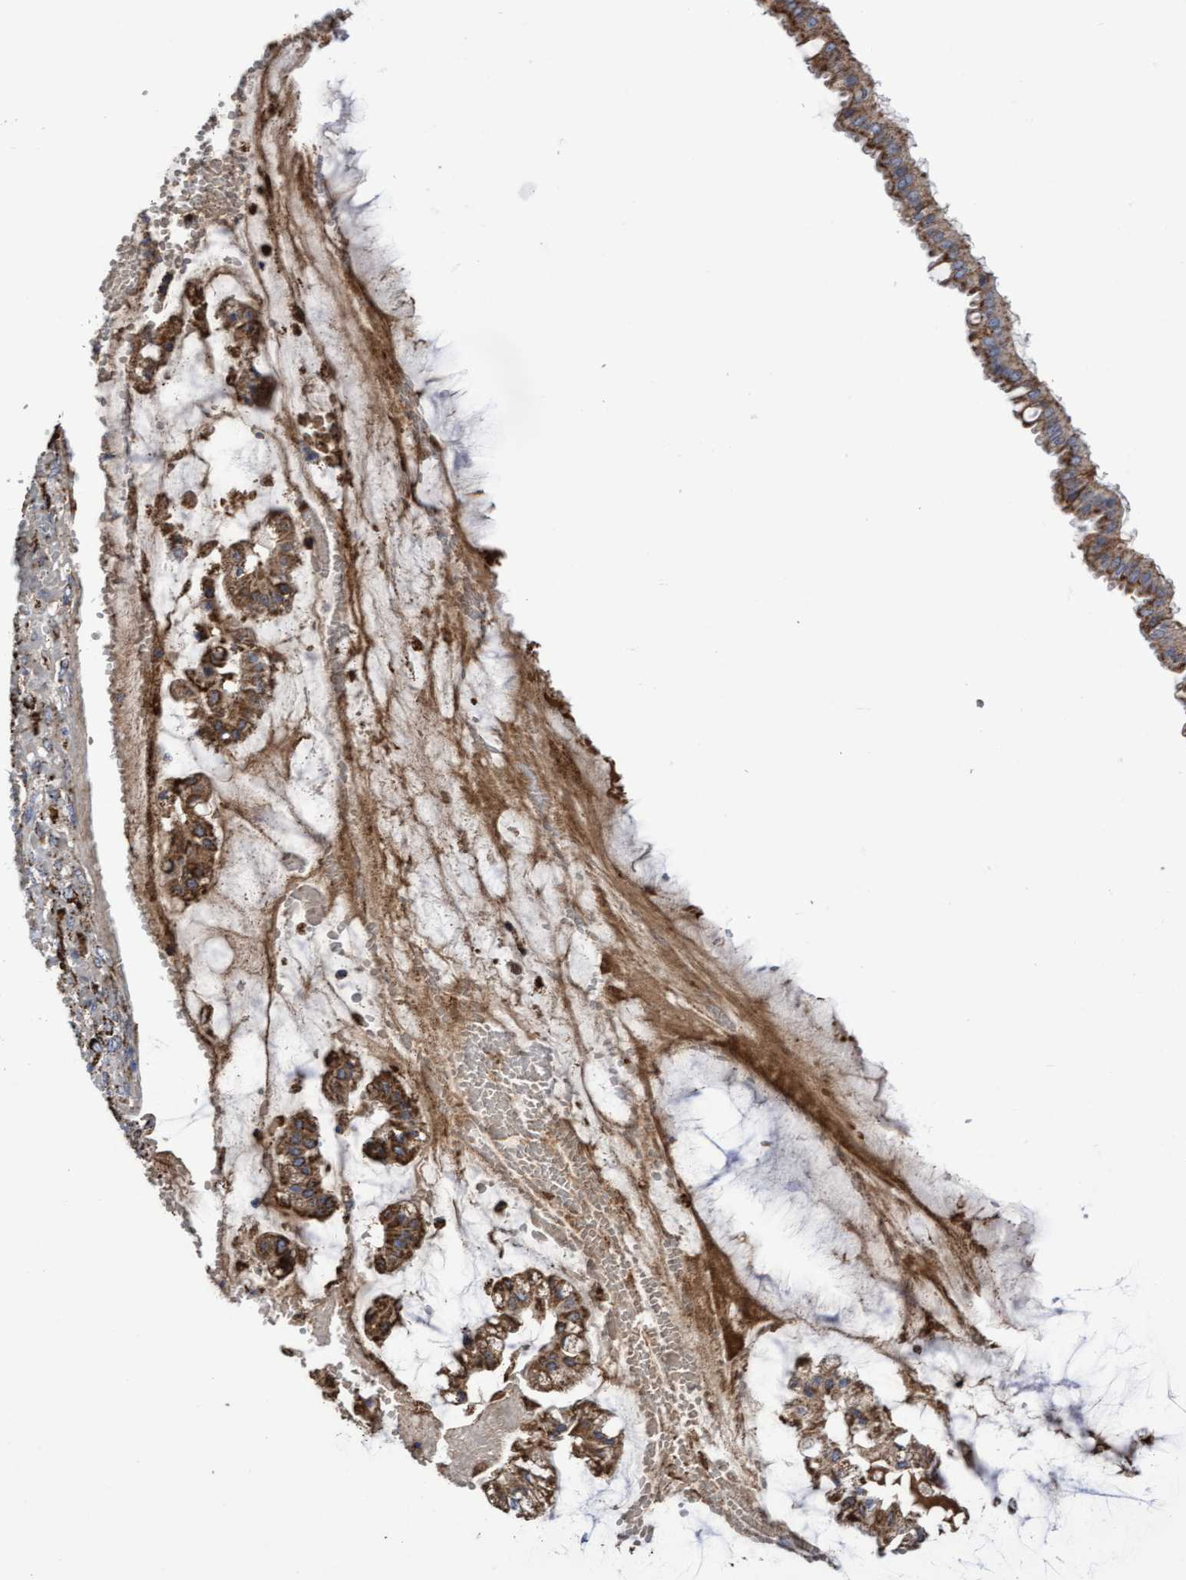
{"staining": {"intensity": "strong", "quantity": ">75%", "location": "cytoplasmic/membranous"}, "tissue": "ovarian cancer", "cell_type": "Tumor cells", "image_type": "cancer", "snomed": [{"axis": "morphology", "description": "Cystadenocarcinoma, mucinous, NOS"}, {"axis": "topography", "description": "Ovary"}], "caption": "DAB (3,3'-diaminobenzidine) immunohistochemical staining of human ovarian mucinous cystadenocarcinoma exhibits strong cytoplasmic/membranous protein expression in about >75% of tumor cells. (IHC, brightfield microscopy, high magnification).", "gene": "COBL", "patient": {"sex": "female", "age": 73}}